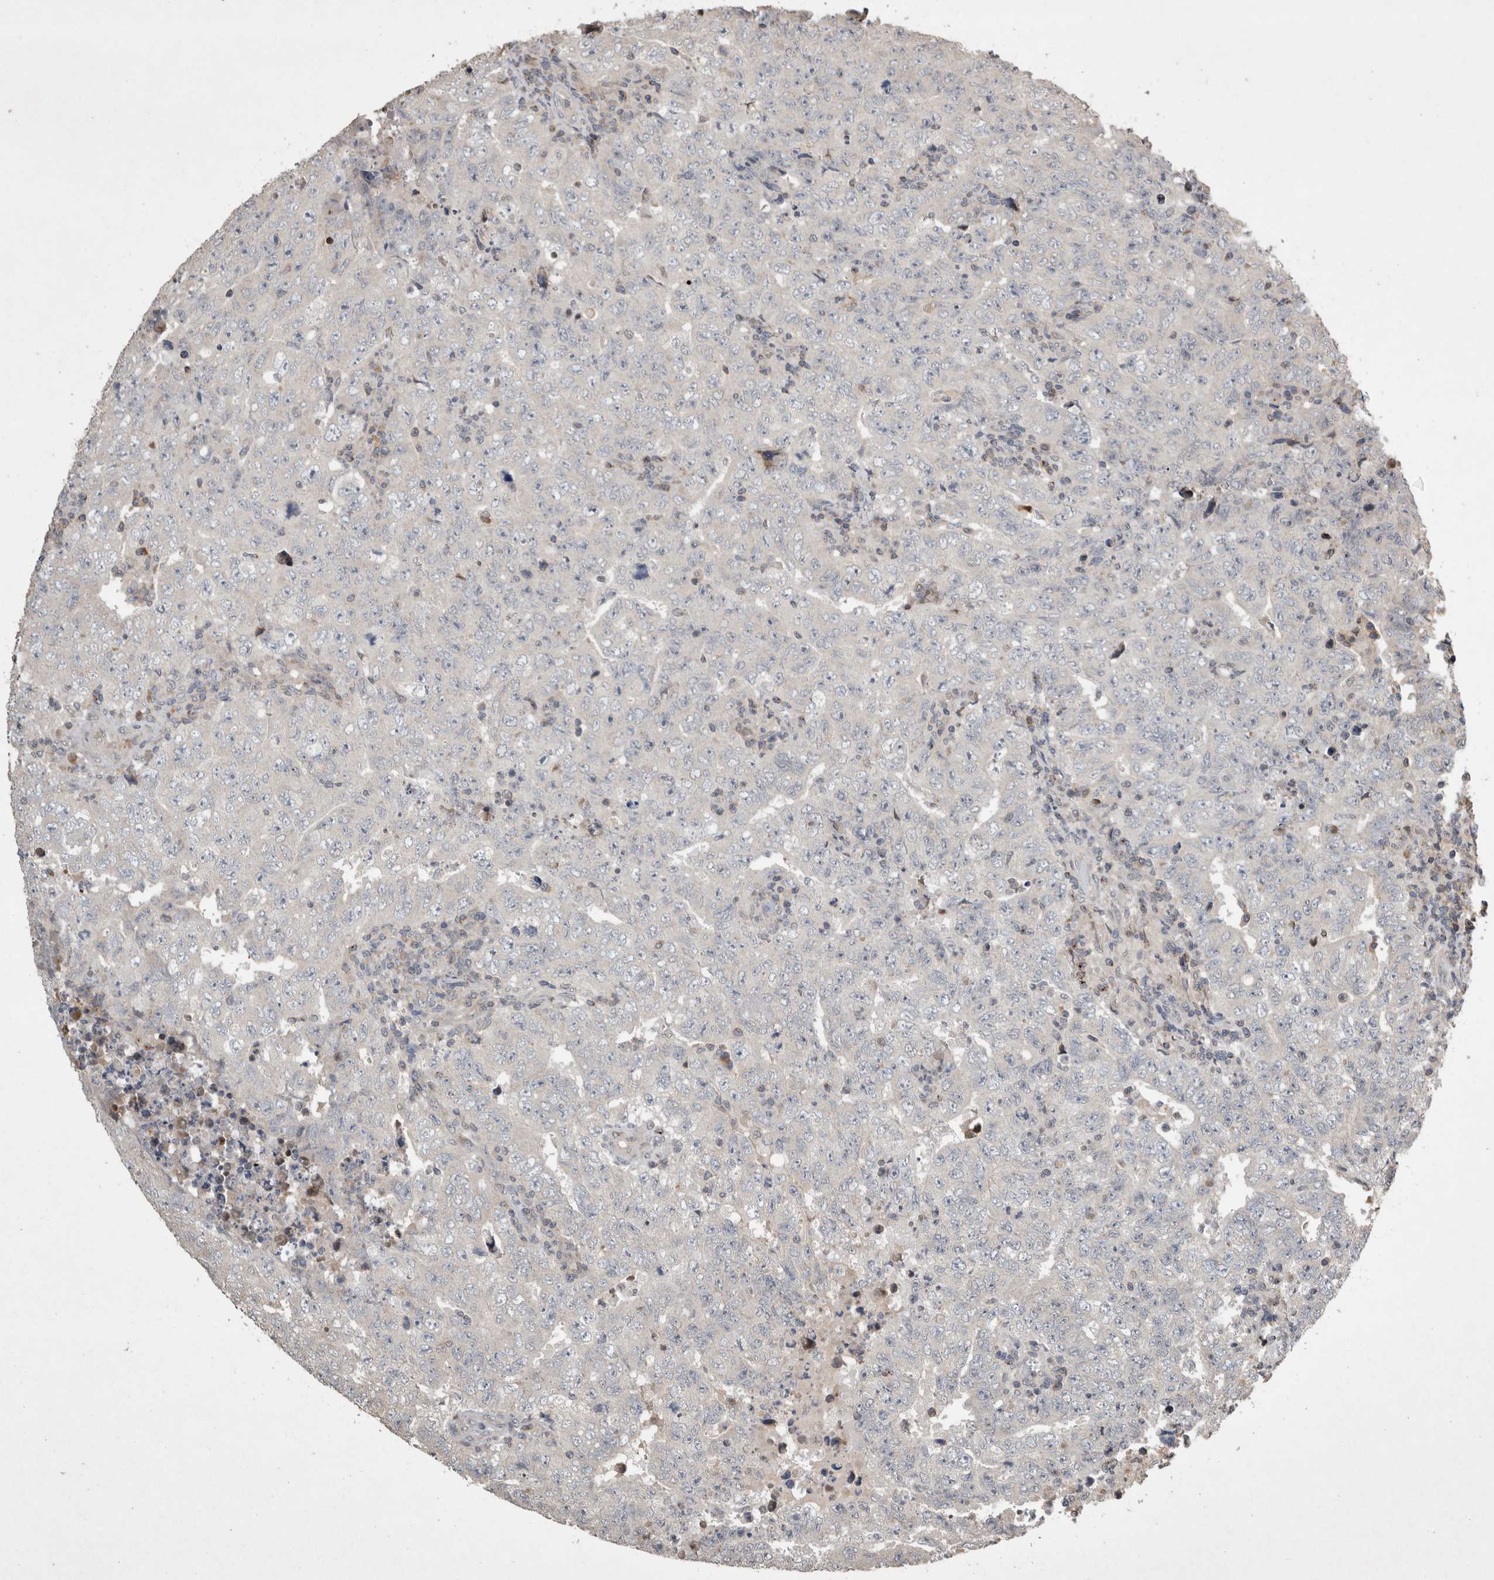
{"staining": {"intensity": "negative", "quantity": "none", "location": "none"}, "tissue": "testis cancer", "cell_type": "Tumor cells", "image_type": "cancer", "snomed": [{"axis": "morphology", "description": "Carcinoma, Embryonal, NOS"}, {"axis": "topography", "description": "Testis"}], "caption": "This is a photomicrograph of IHC staining of testis embryonal carcinoma, which shows no expression in tumor cells.", "gene": "SERAC1", "patient": {"sex": "male", "age": 26}}